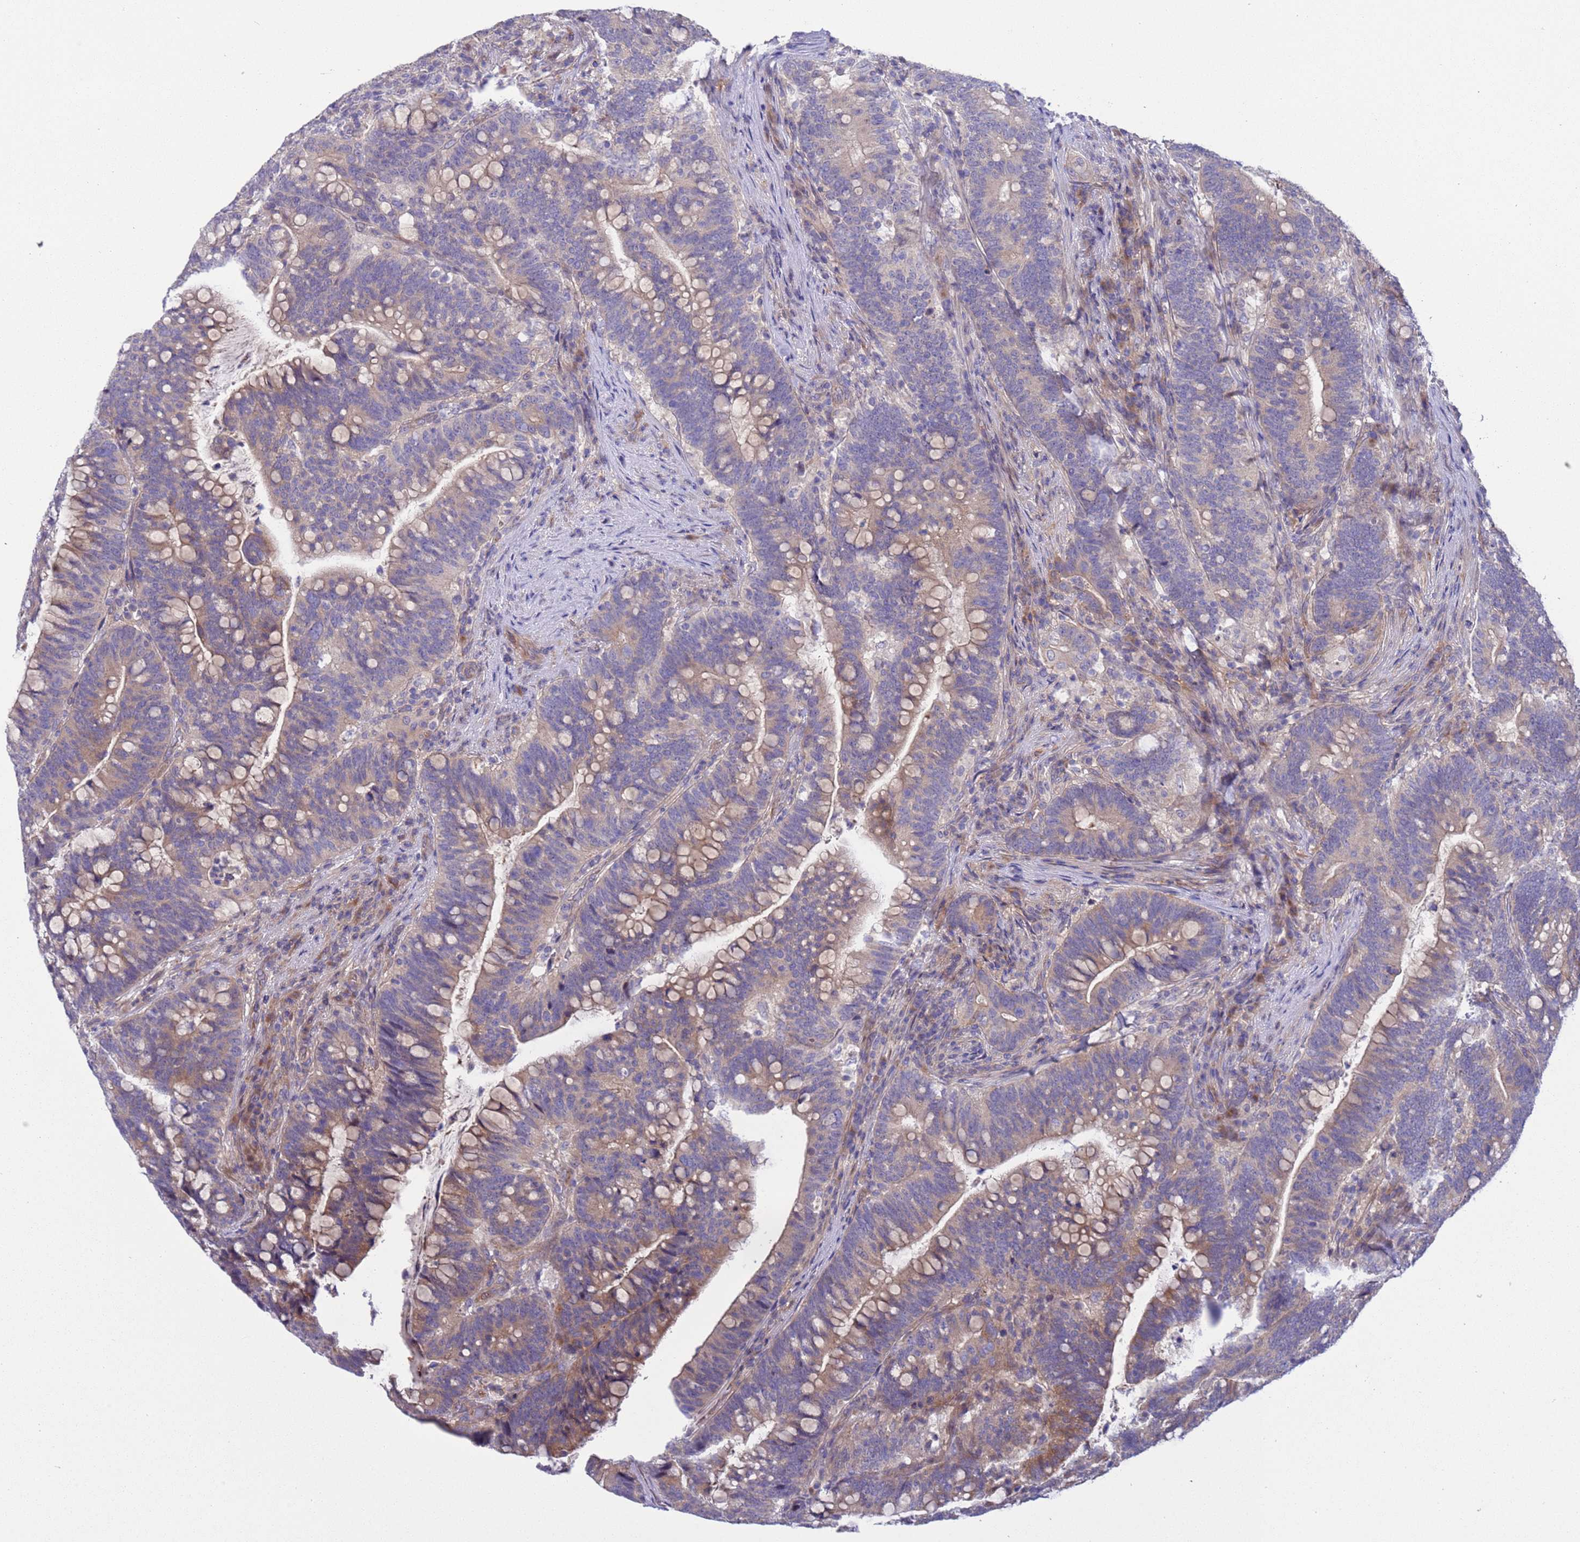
{"staining": {"intensity": "weak", "quantity": "25%-75%", "location": "cytoplasmic/membranous"}, "tissue": "colorectal cancer", "cell_type": "Tumor cells", "image_type": "cancer", "snomed": [{"axis": "morphology", "description": "Normal tissue, NOS"}, {"axis": "morphology", "description": "Adenocarcinoma, NOS"}, {"axis": "topography", "description": "Colon"}], "caption": "Immunohistochemical staining of colorectal adenocarcinoma displays low levels of weak cytoplasmic/membranous expression in about 25%-75% of tumor cells.", "gene": "GJA10", "patient": {"sex": "female", "age": 66}}